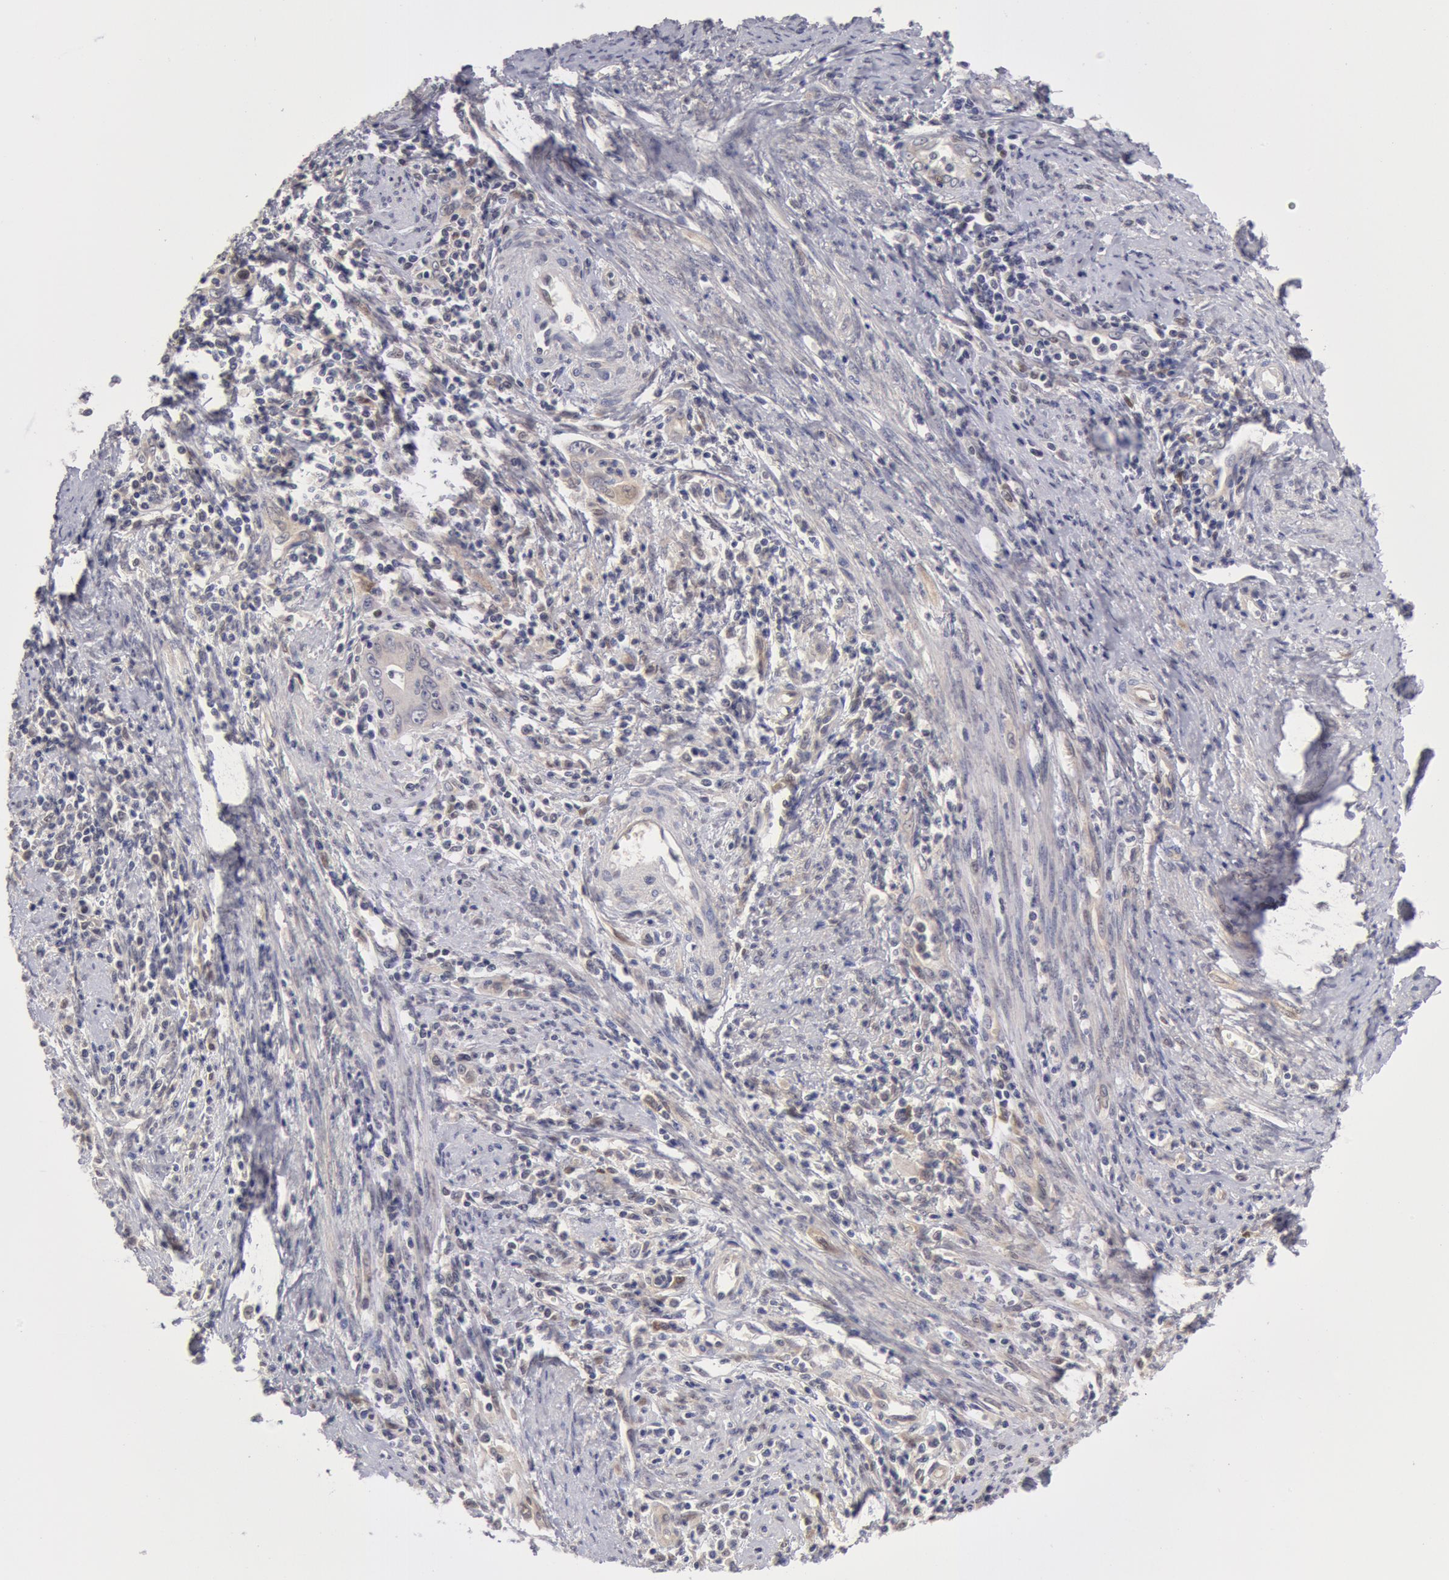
{"staining": {"intensity": "negative", "quantity": "none", "location": "none"}, "tissue": "cervical cancer", "cell_type": "Tumor cells", "image_type": "cancer", "snomed": [{"axis": "morphology", "description": "Normal tissue, NOS"}, {"axis": "morphology", "description": "Adenocarcinoma, NOS"}, {"axis": "topography", "description": "Cervix"}], "caption": "DAB immunohistochemical staining of adenocarcinoma (cervical) exhibits no significant positivity in tumor cells. (Immunohistochemistry (ihc), brightfield microscopy, high magnification).", "gene": "TXNRD1", "patient": {"sex": "female", "age": 34}}